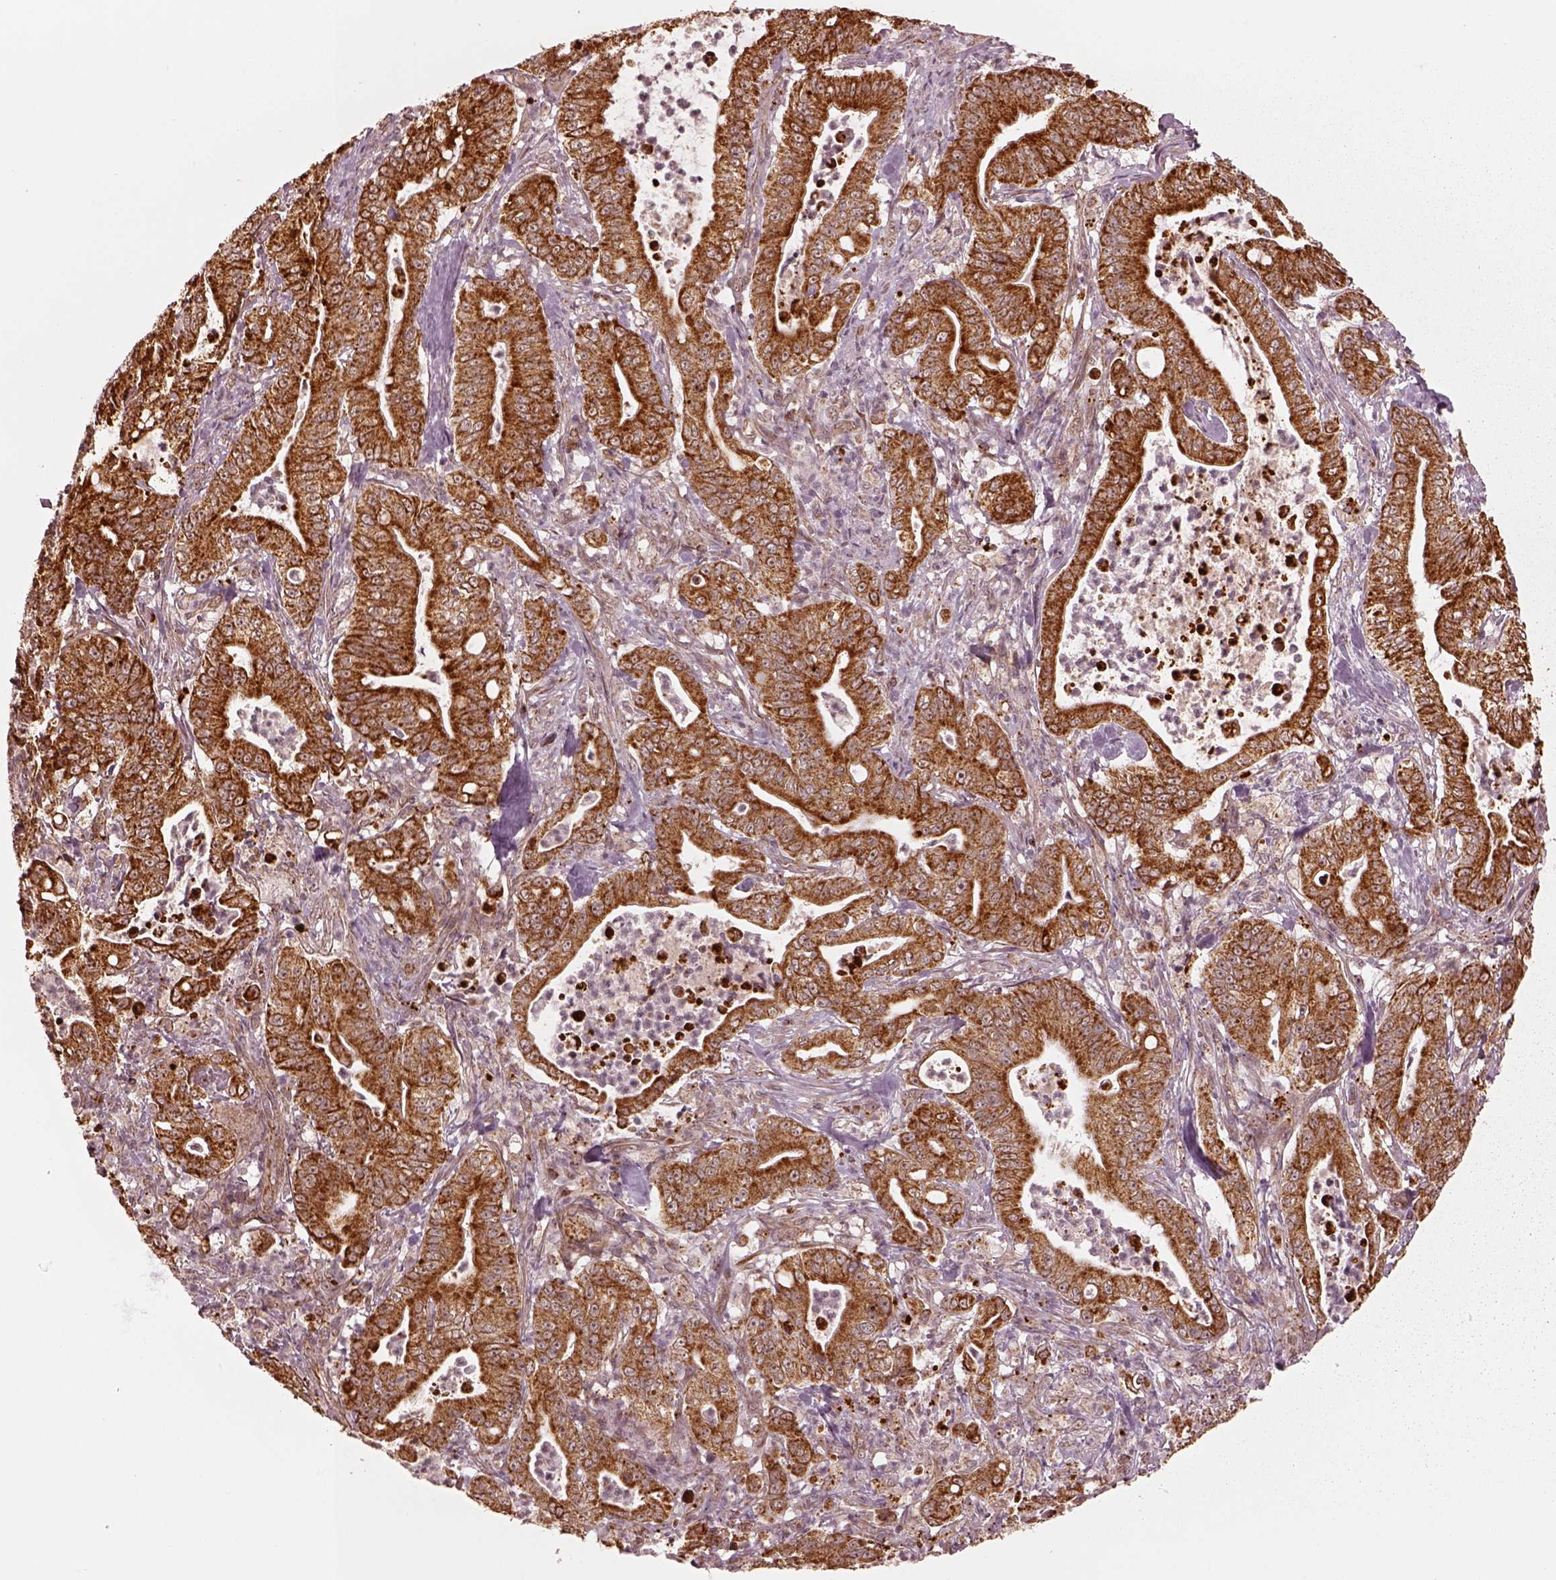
{"staining": {"intensity": "strong", "quantity": ">75%", "location": "cytoplasmic/membranous"}, "tissue": "pancreatic cancer", "cell_type": "Tumor cells", "image_type": "cancer", "snomed": [{"axis": "morphology", "description": "Adenocarcinoma, NOS"}, {"axis": "topography", "description": "Pancreas"}], "caption": "Protein staining reveals strong cytoplasmic/membranous staining in about >75% of tumor cells in pancreatic adenocarcinoma. (Brightfield microscopy of DAB IHC at high magnification).", "gene": "SEL1L3", "patient": {"sex": "male", "age": 71}}